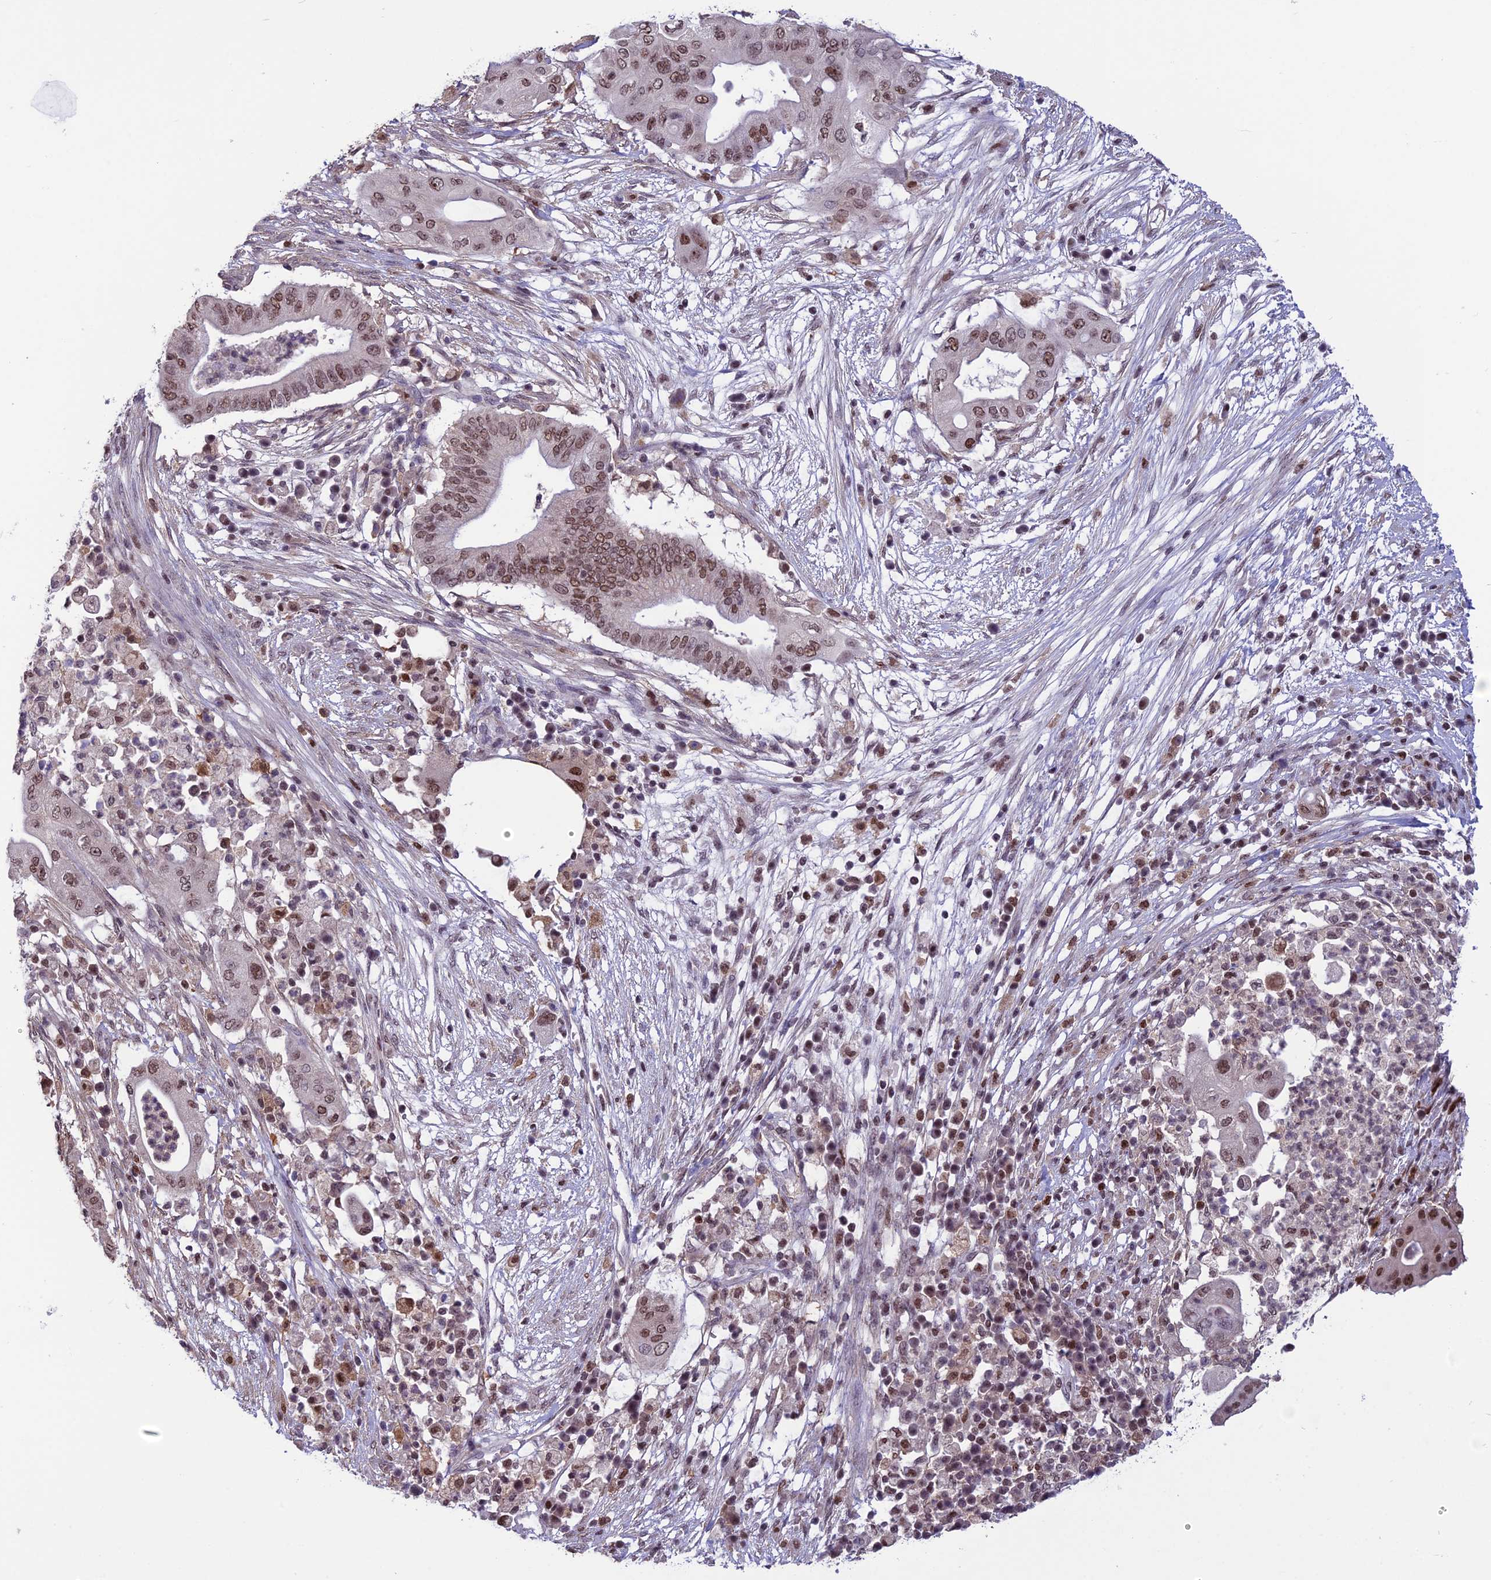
{"staining": {"intensity": "moderate", "quantity": ">75%", "location": "nuclear"}, "tissue": "pancreatic cancer", "cell_type": "Tumor cells", "image_type": "cancer", "snomed": [{"axis": "morphology", "description": "Adenocarcinoma, NOS"}, {"axis": "topography", "description": "Pancreas"}], "caption": "Immunohistochemical staining of human pancreatic adenocarcinoma exhibits moderate nuclear protein staining in approximately >75% of tumor cells.", "gene": "MIS12", "patient": {"sex": "male", "age": 68}}